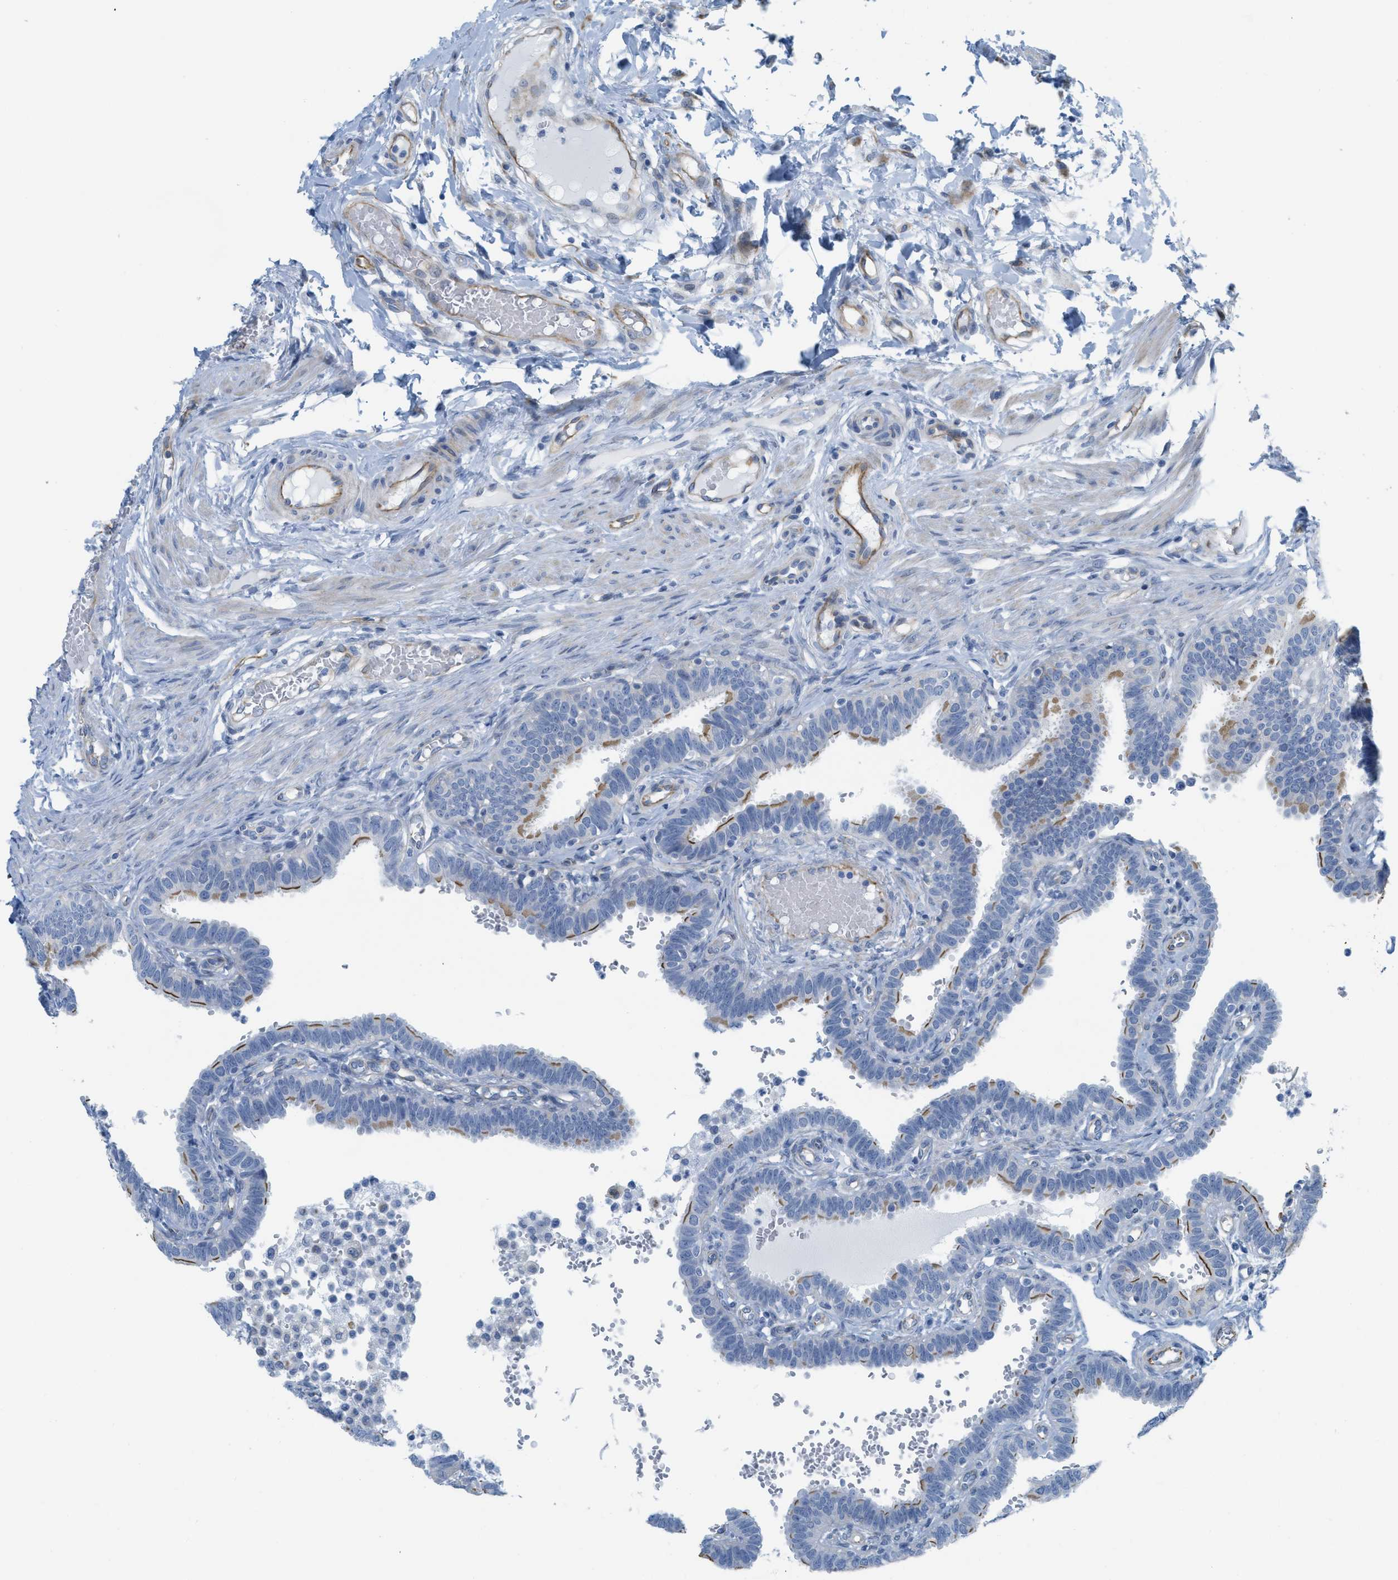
{"staining": {"intensity": "moderate", "quantity": "<25%", "location": "cytoplasmic/membranous"}, "tissue": "fallopian tube", "cell_type": "Glandular cells", "image_type": "normal", "snomed": [{"axis": "morphology", "description": "Normal tissue, NOS"}, {"axis": "topography", "description": "Fallopian tube"}, {"axis": "topography", "description": "Placenta"}], "caption": "Immunohistochemical staining of benign human fallopian tube demonstrates <25% levels of moderate cytoplasmic/membranous protein staining in about <25% of glandular cells.", "gene": "SLC12A1", "patient": {"sex": "female", "age": 34}}